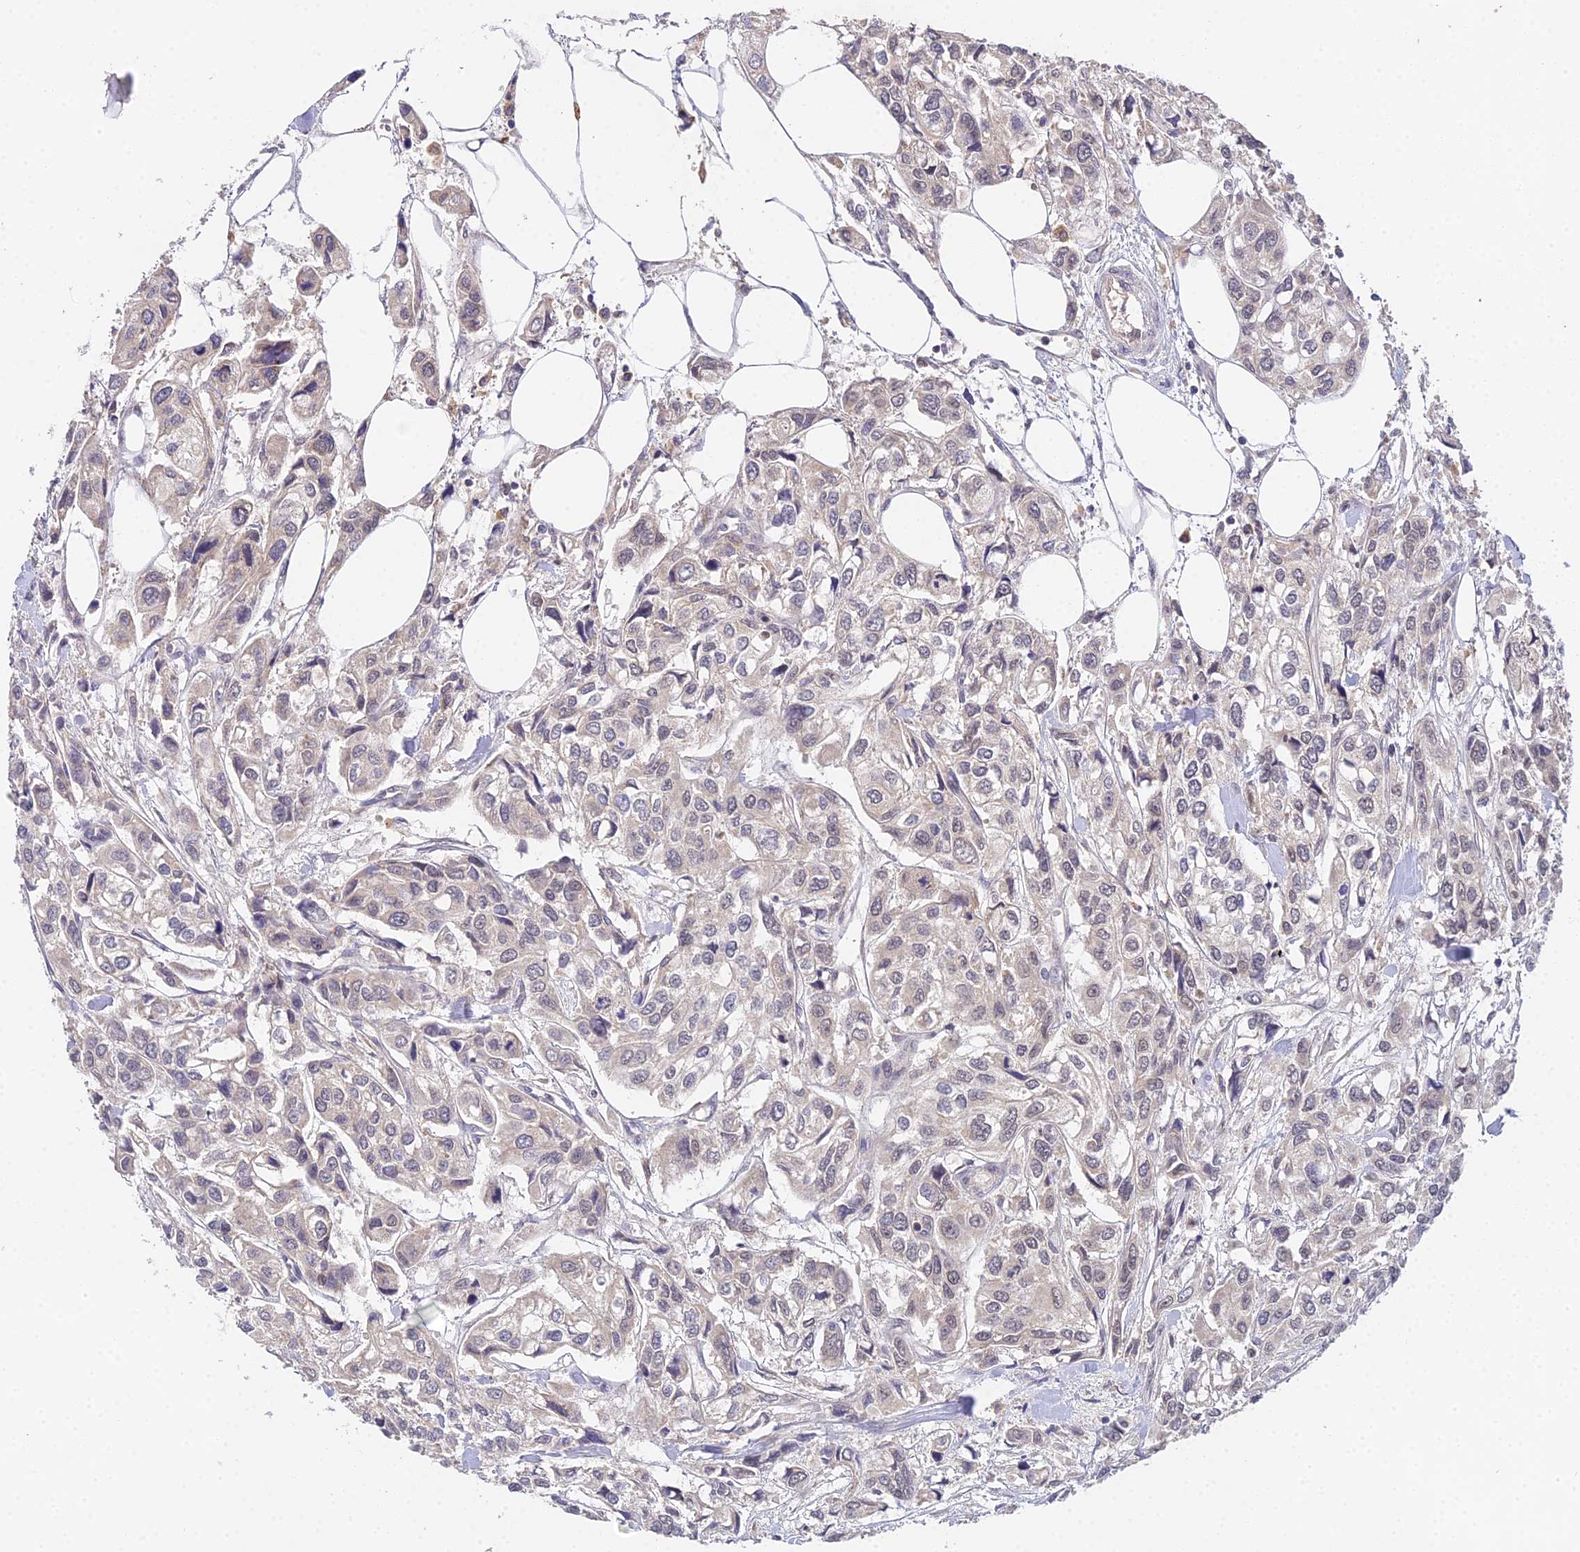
{"staining": {"intensity": "weak", "quantity": "25%-75%", "location": "nuclear"}, "tissue": "urothelial cancer", "cell_type": "Tumor cells", "image_type": "cancer", "snomed": [{"axis": "morphology", "description": "Urothelial carcinoma, High grade"}, {"axis": "topography", "description": "Urinary bladder"}], "caption": "Brown immunohistochemical staining in urothelial cancer reveals weak nuclear expression in about 25%-75% of tumor cells. The staining was performed using DAB (3,3'-diaminobenzidine) to visualize the protein expression in brown, while the nuclei were stained in blue with hematoxylin (Magnification: 20x).", "gene": "TPRX1", "patient": {"sex": "male", "age": 67}}